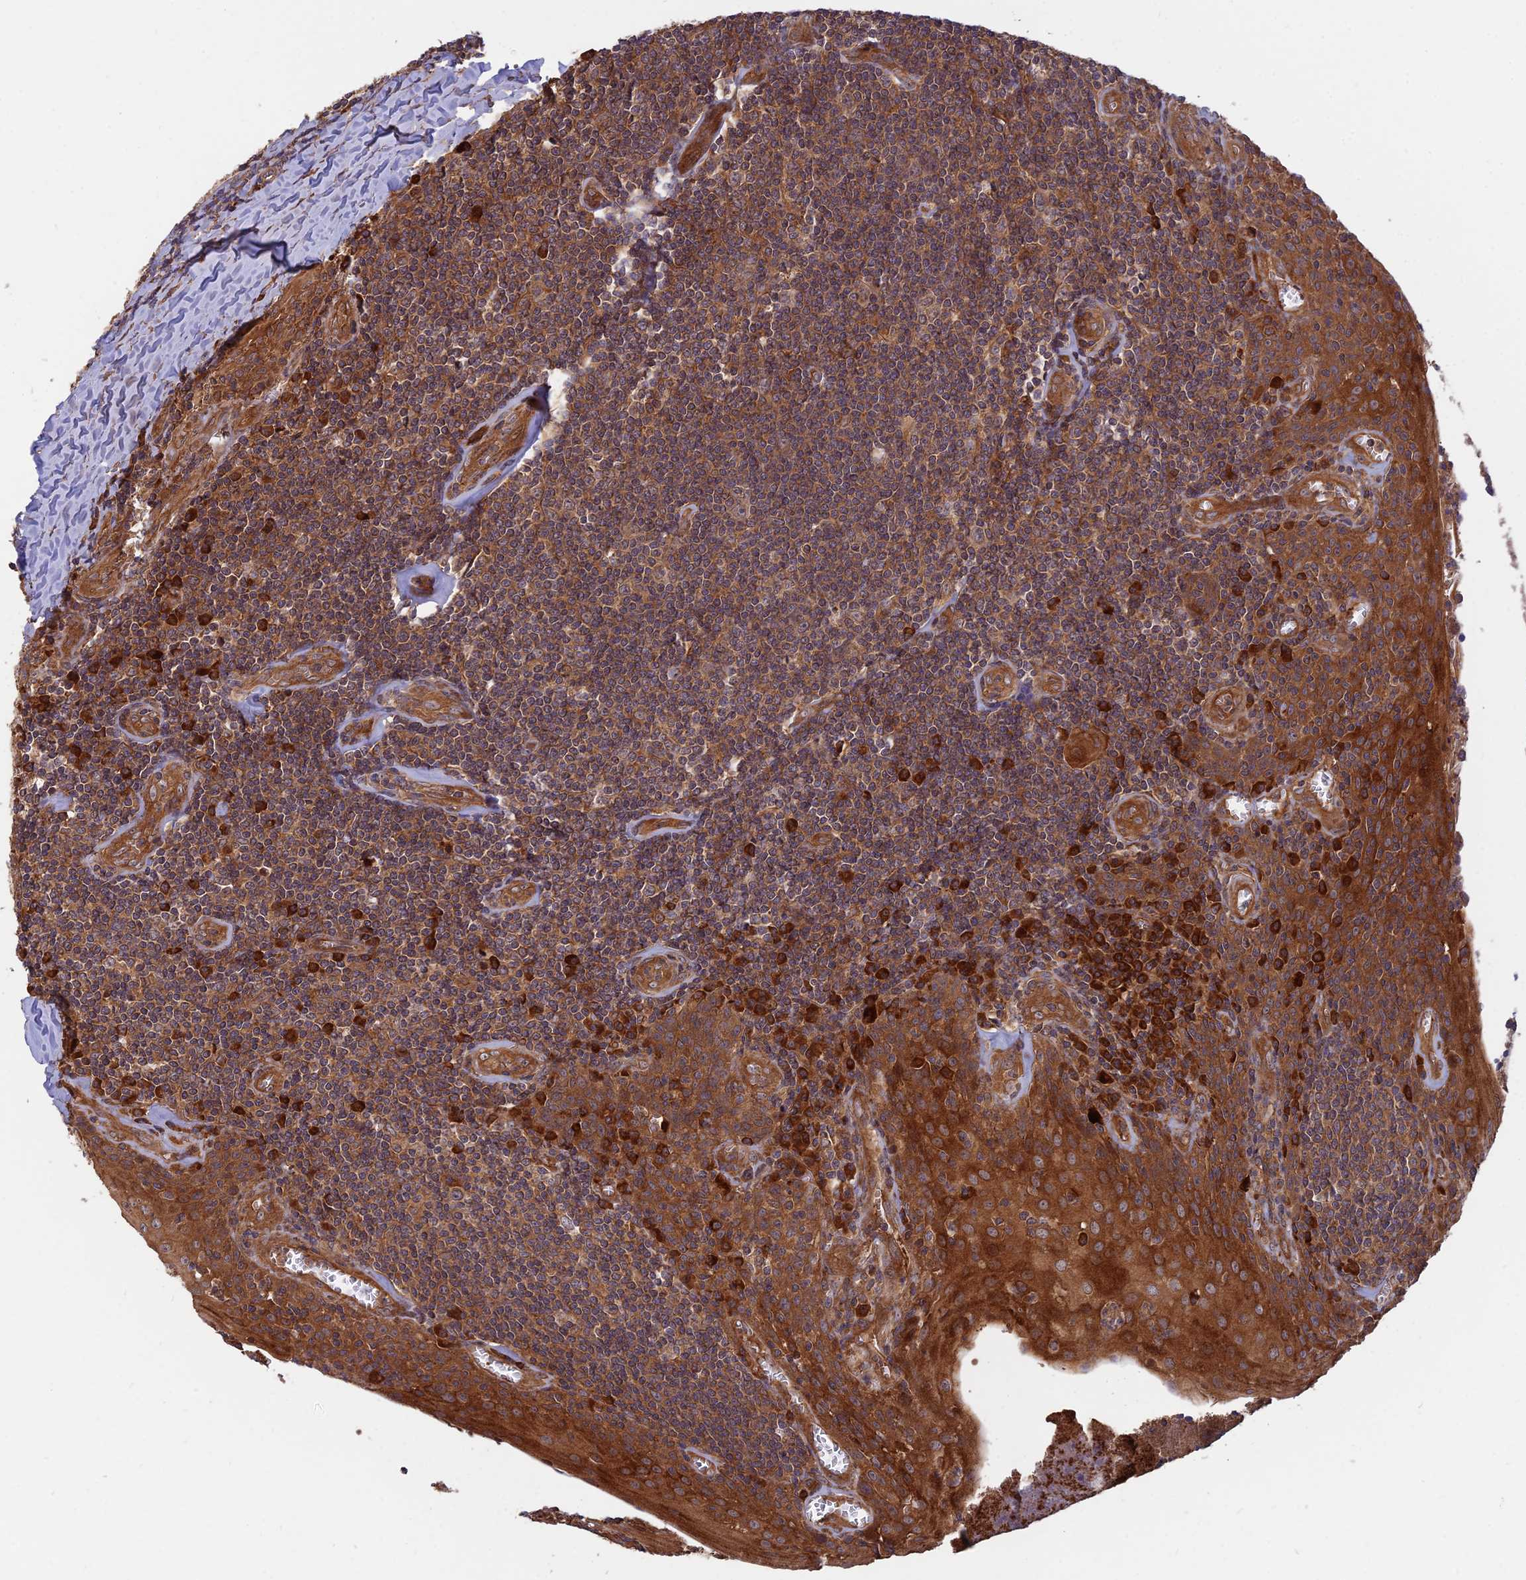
{"staining": {"intensity": "strong", "quantity": "25%-75%", "location": "cytoplasmic/membranous"}, "tissue": "tonsil", "cell_type": "Germinal center cells", "image_type": "normal", "snomed": [{"axis": "morphology", "description": "Normal tissue, NOS"}, {"axis": "topography", "description": "Tonsil"}], "caption": "The image demonstrates a brown stain indicating the presence of a protein in the cytoplasmic/membranous of germinal center cells in tonsil.", "gene": "RELCH", "patient": {"sex": "male", "age": 27}}